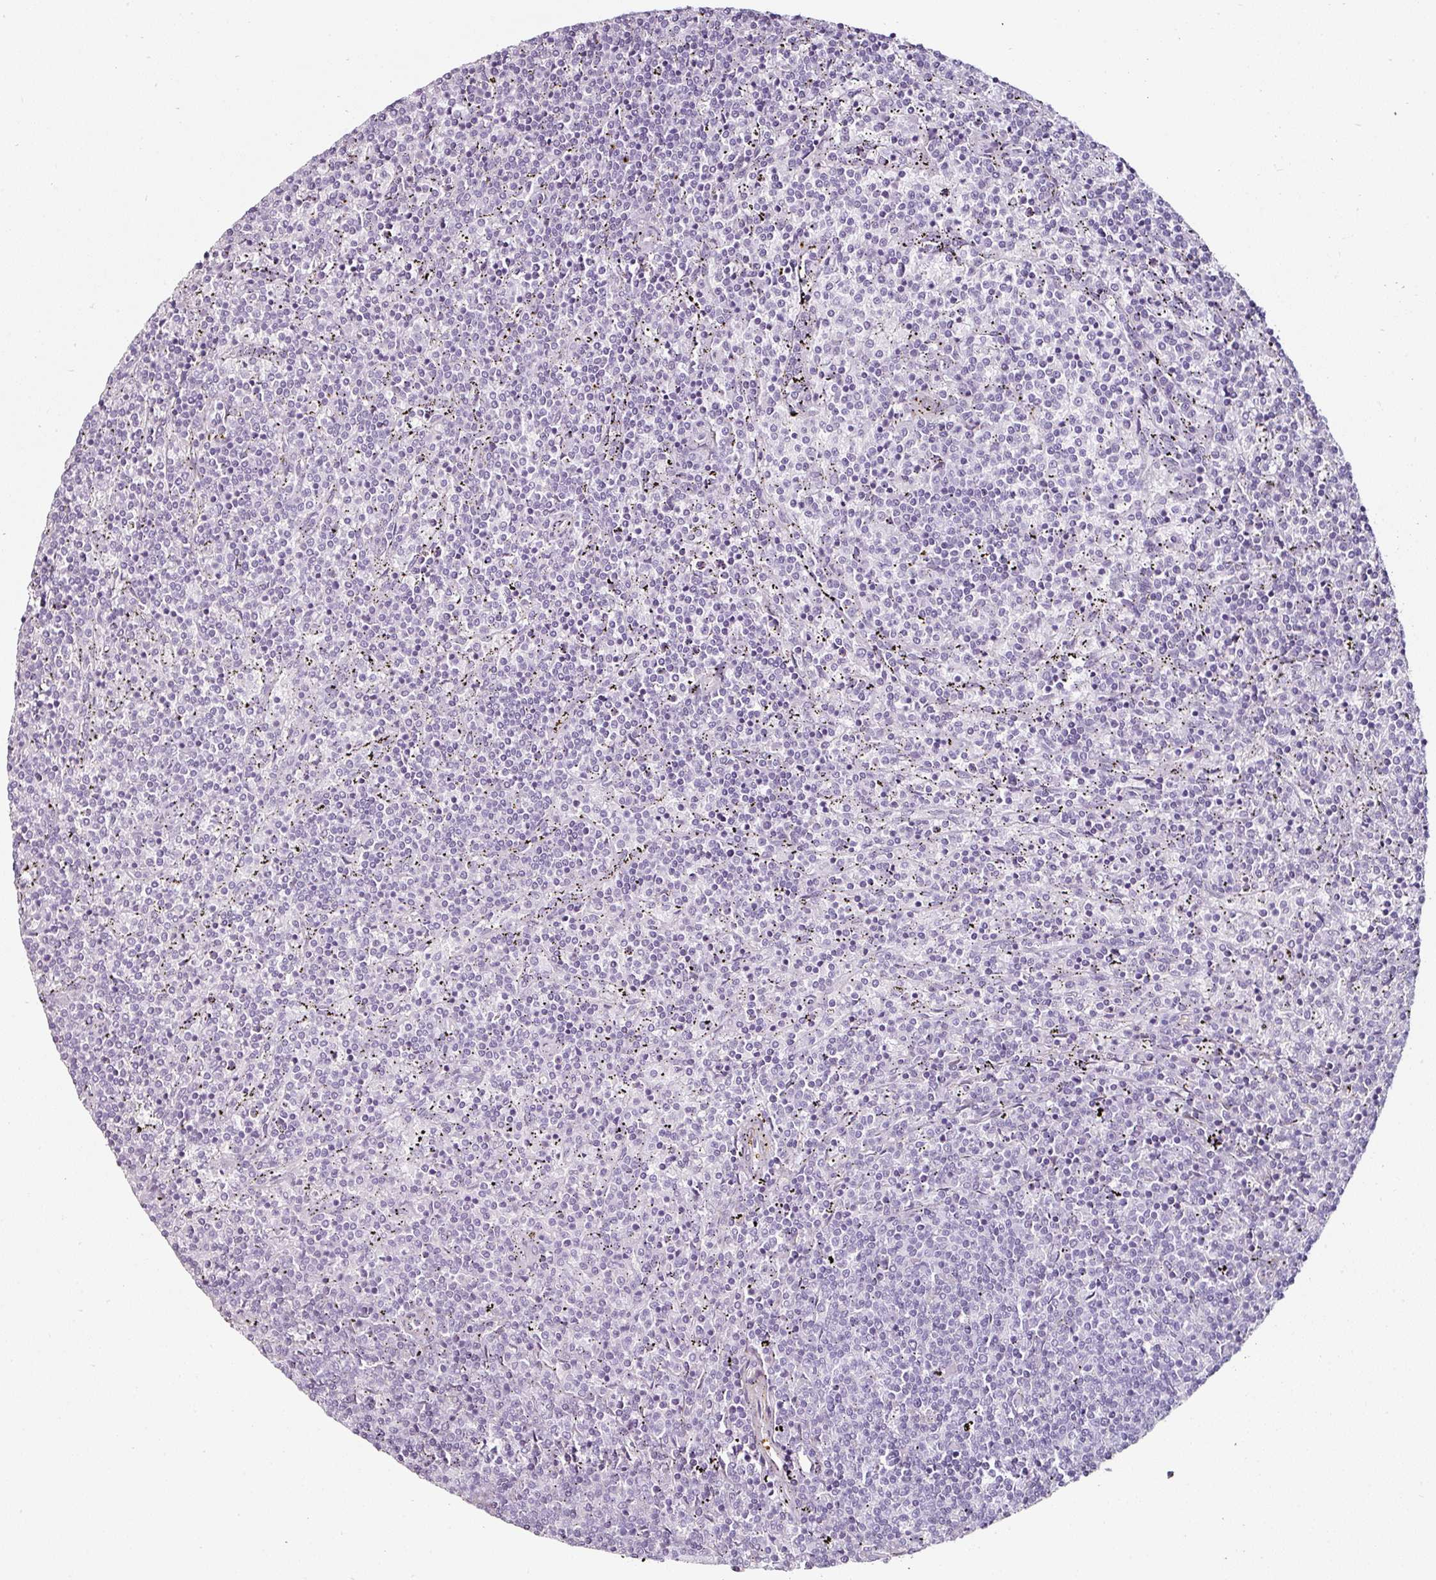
{"staining": {"intensity": "negative", "quantity": "none", "location": "none"}, "tissue": "lymphoma", "cell_type": "Tumor cells", "image_type": "cancer", "snomed": [{"axis": "morphology", "description": "Malignant lymphoma, non-Hodgkin's type, Low grade"}, {"axis": "topography", "description": "Spleen"}], "caption": "Tumor cells are negative for protein expression in human low-grade malignant lymphoma, non-Hodgkin's type.", "gene": "CAP2", "patient": {"sex": "female", "age": 50}}